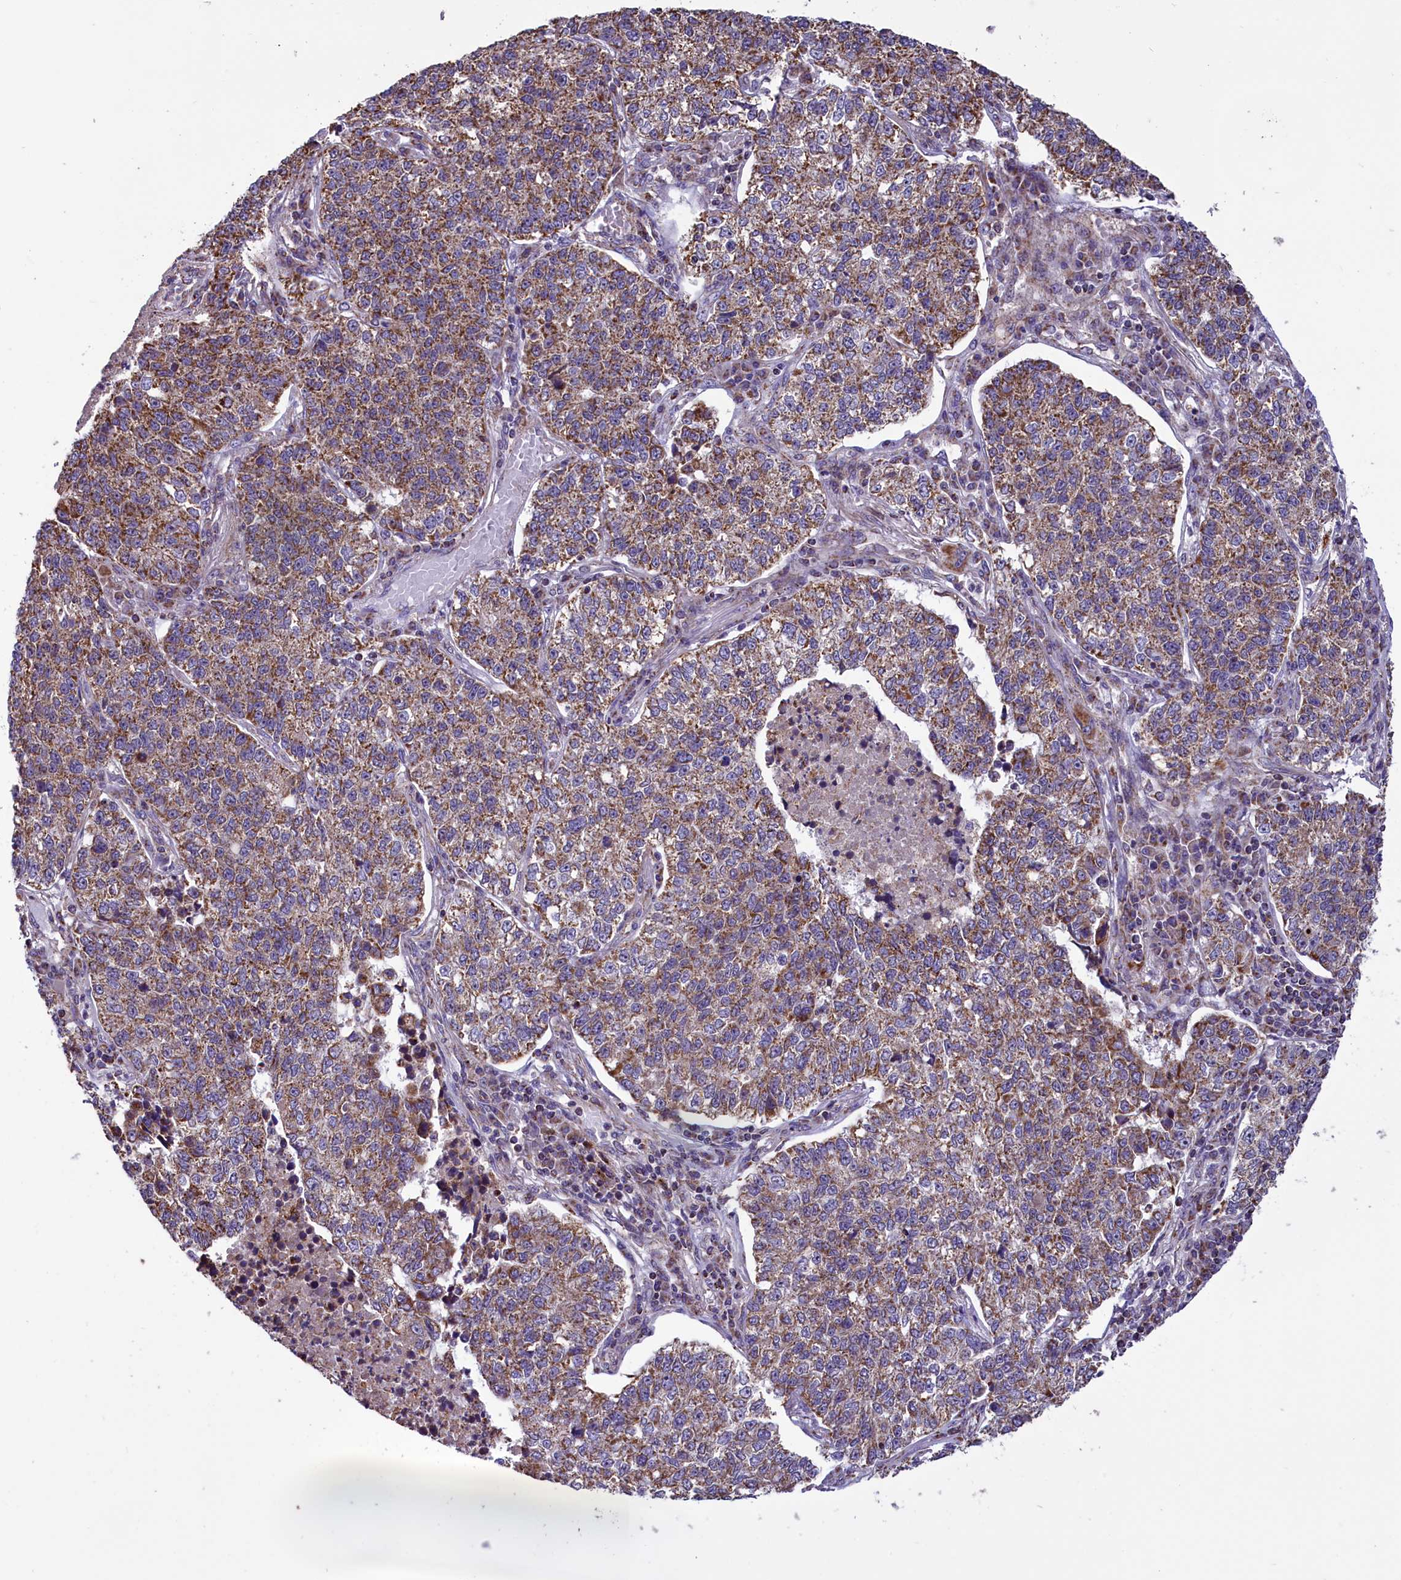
{"staining": {"intensity": "moderate", "quantity": "25%-75%", "location": "cytoplasmic/membranous"}, "tissue": "lung cancer", "cell_type": "Tumor cells", "image_type": "cancer", "snomed": [{"axis": "morphology", "description": "Adenocarcinoma, NOS"}, {"axis": "topography", "description": "Lung"}], "caption": "Immunohistochemical staining of lung cancer (adenocarcinoma) demonstrates medium levels of moderate cytoplasmic/membranous protein expression in about 25%-75% of tumor cells. (DAB = brown stain, brightfield microscopy at high magnification).", "gene": "GLRX5", "patient": {"sex": "male", "age": 49}}